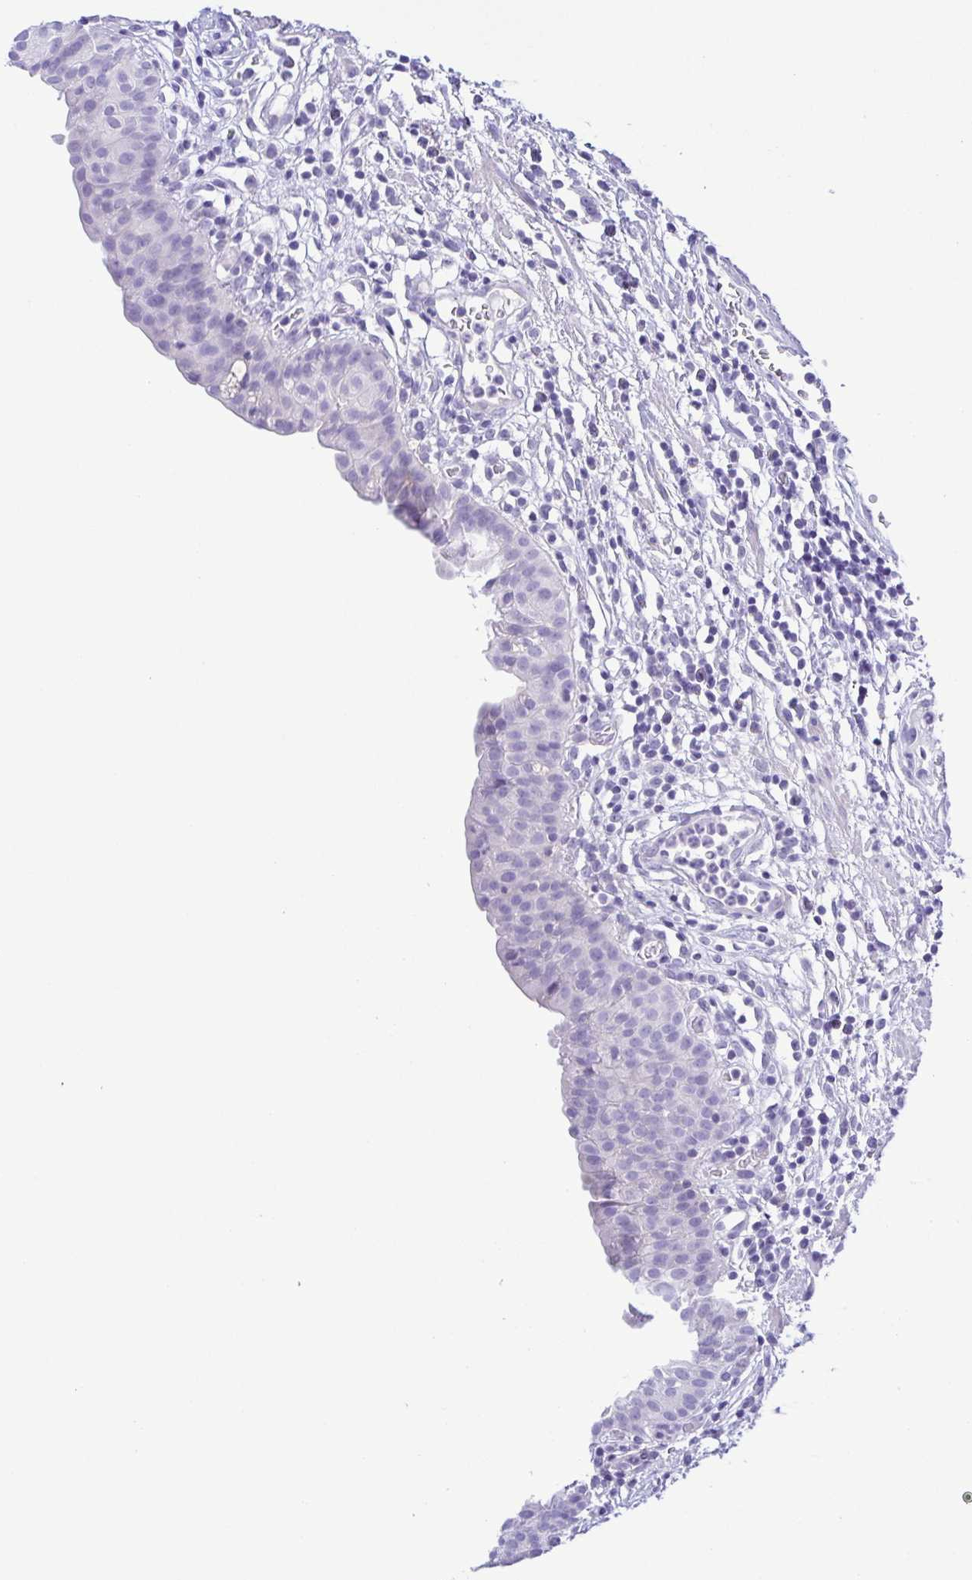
{"staining": {"intensity": "negative", "quantity": "none", "location": "none"}, "tissue": "urinary bladder", "cell_type": "Urothelial cells", "image_type": "normal", "snomed": [{"axis": "morphology", "description": "Normal tissue, NOS"}, {"axis": "morphology", "description": "Inflammation, NOS"}, {"axis": "topography", "description": "Urinary bladder"}], "caption": "An image of urinary bladder stained for a protein shows no brown staining in urothelial cells. (Stains: DAB IHC with hematoxylin counter stain, Microscopy: brightfield microscopy at high magnification).", "gene": "GPR182", "patient": {"sex": "male", "age": 57}}